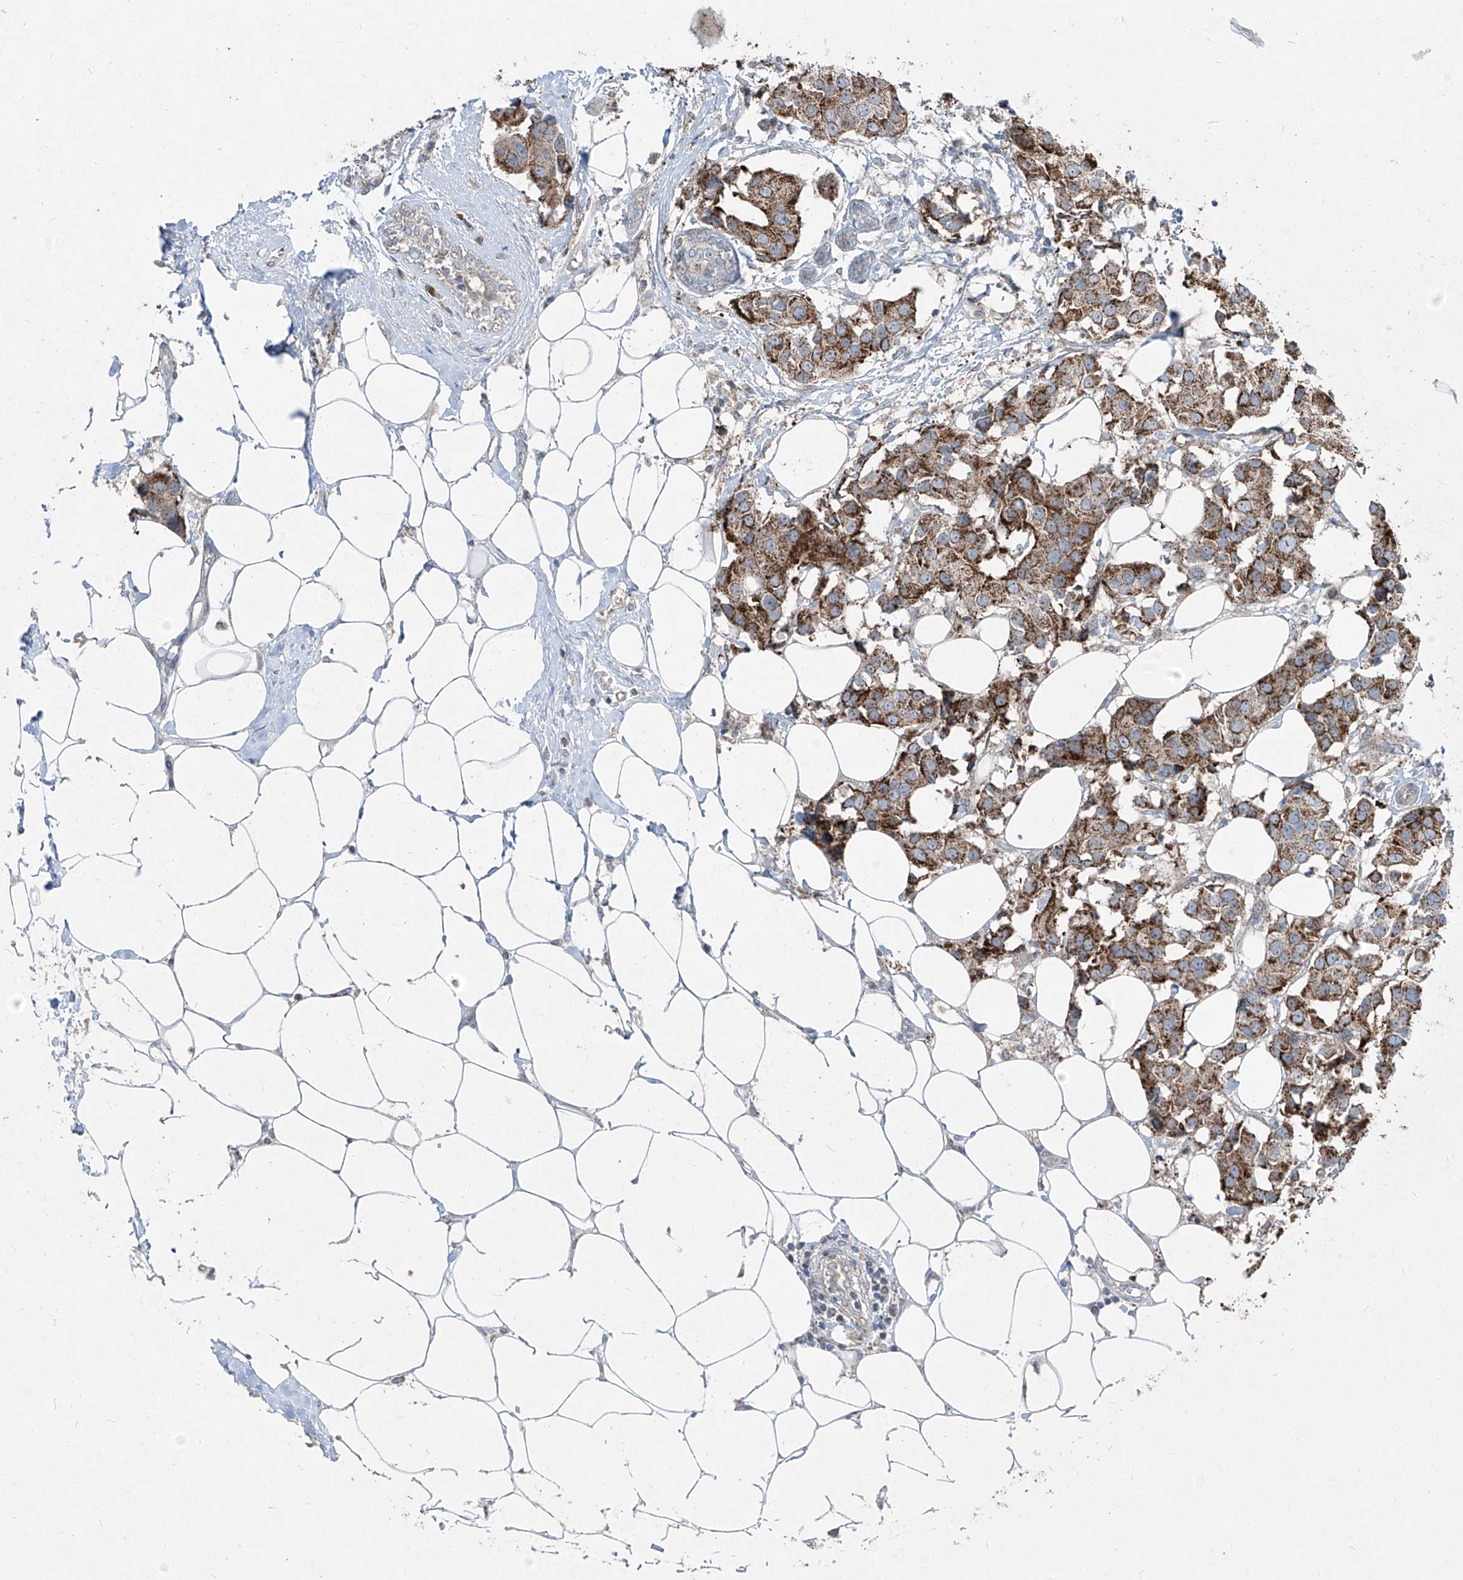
{"staining": {"intensity": "strong", "quantity": ">75%", "location": "cytoplasmic/membranous"}, "tissue": "breast cancer", "cell_type": "Tumor cells", "image_type": "cancer", "snomed": [{"axis": "morphology", "description": "Normal tissue, NOS"}, {"axis": "morphology", "description": "Duct carcinoma"}, {"axis": "topography", "description": "Breast"}], "caption": "Breast cancer stained for a protein displays strong cytoplasmic/membranous positivity in tumor cells.", "gene": "ABCD3", "patient": {"sex": "female", "age": 39}}